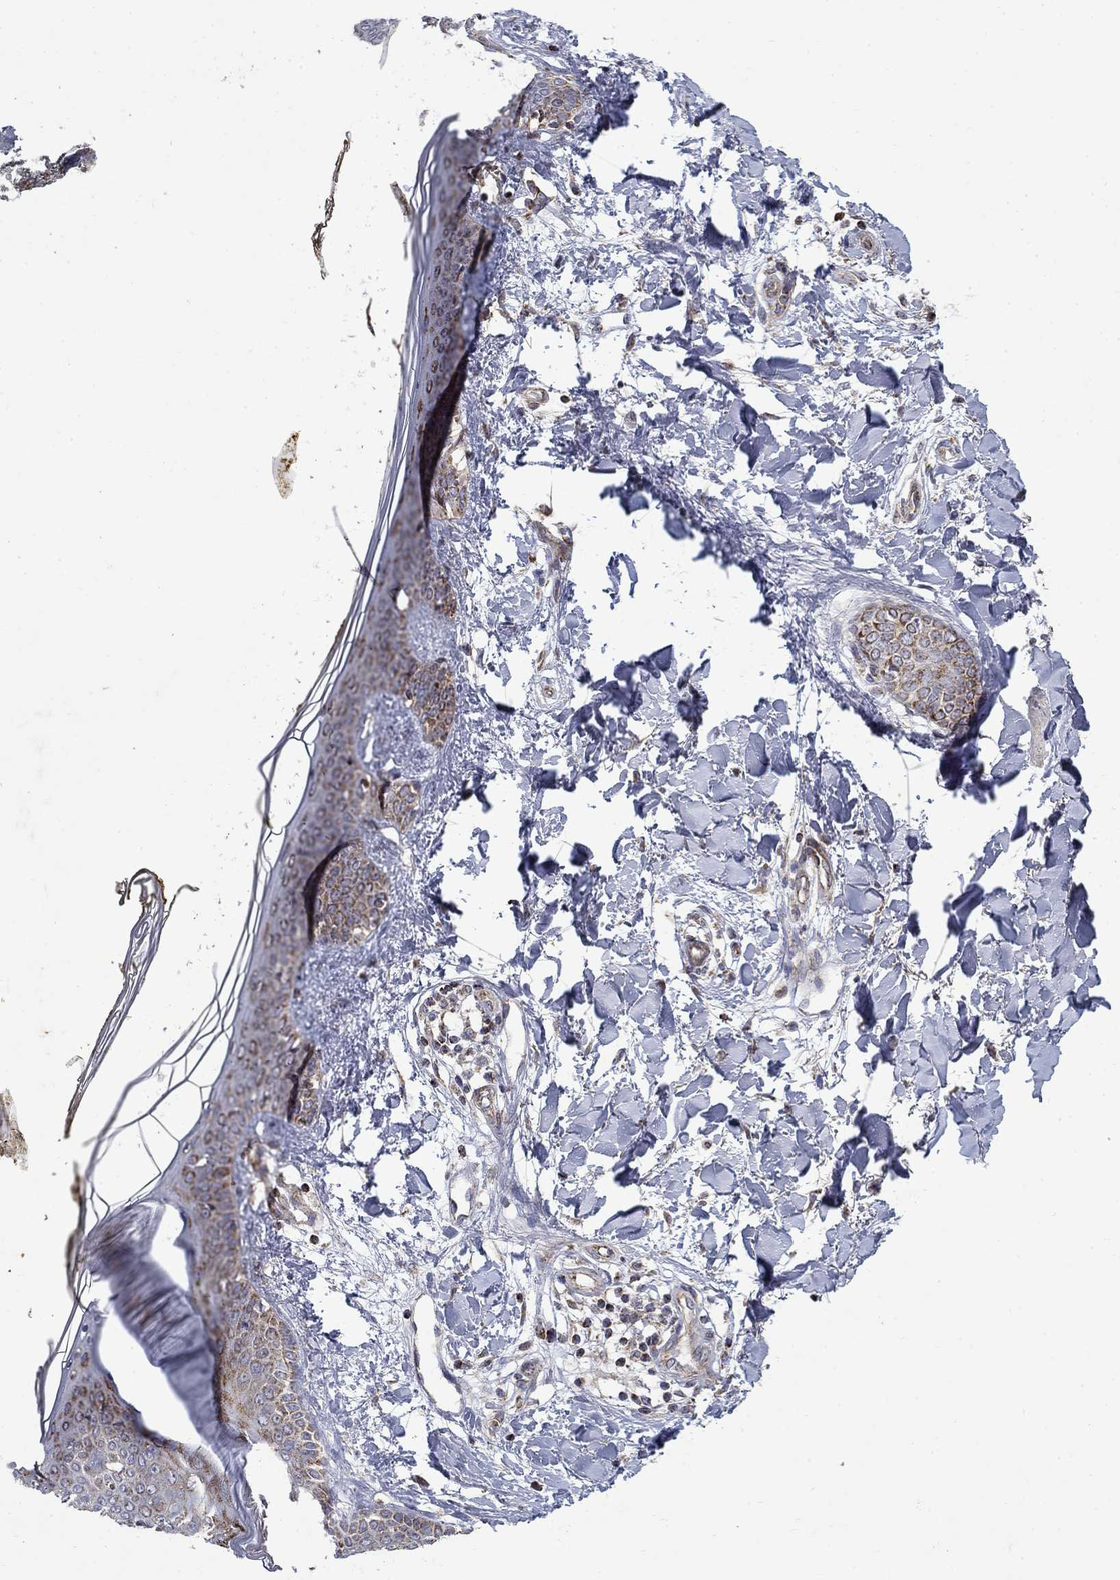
{"staining": {"intensity": "negative", "quantity": "none", "location": "none"}, "tissue": "skin", "cell_type": "Fibroblasts", "image_type": "normal", "snomed": [{"axis": "morphology", "description": "Normal tissue, NOS"}, {"axis": "topography", "description": "Skin"}], "caption": "Immunohistochemistry (IHC) histopathology image of unremarkable skin: skin stained with DAB reveals no significant protein staining in fibroblasts.", "gene": "PCBP3", "patient": {"sex": "female", "age": 34}}